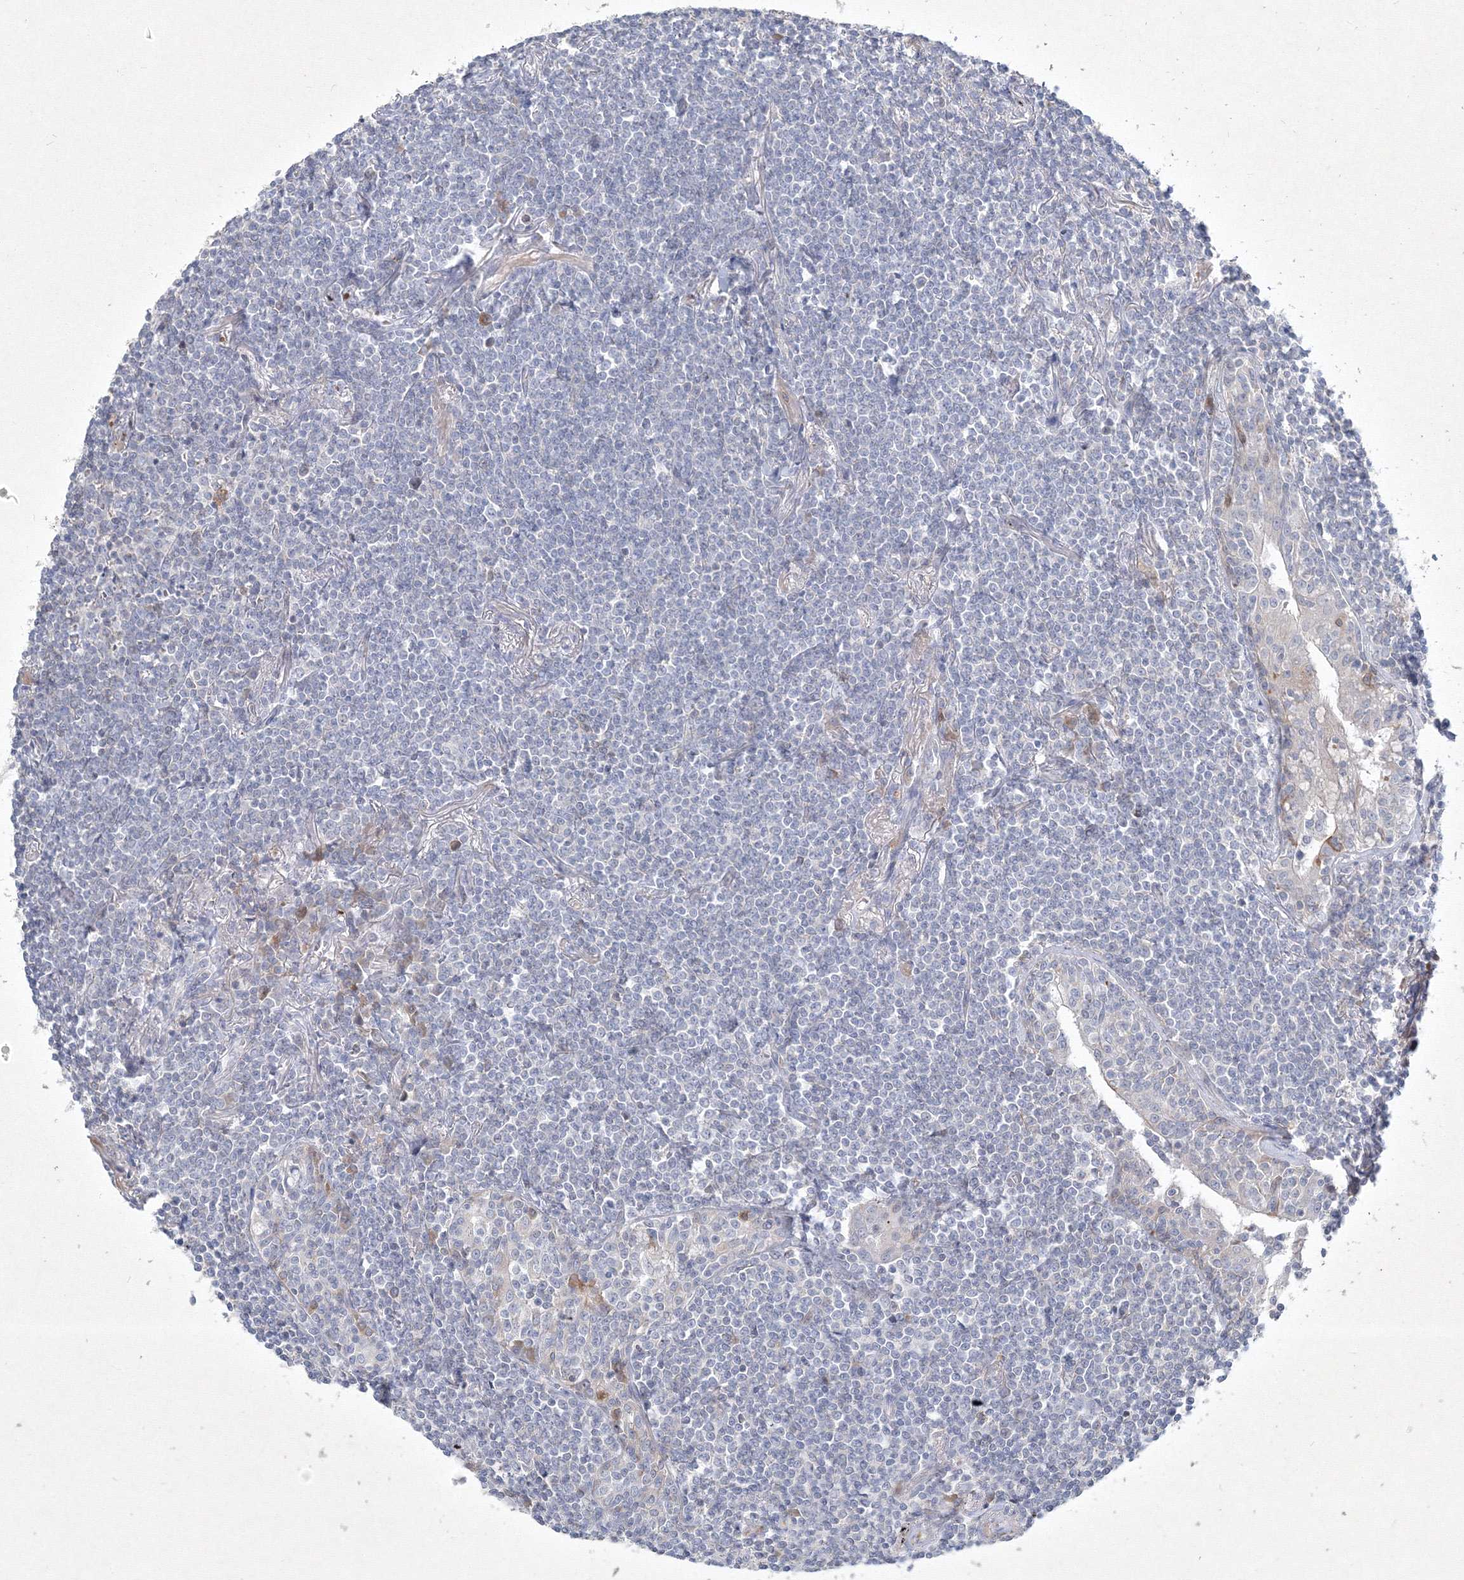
{"staining": {"intensity": "negative", "quantity": "none", "location": "none"}, "tissue": "lymphoma", "cell_type": "Tumor cells", "image_type": "cancer", "snomed": [{"axis": "morphology", "description": "Malignant lymphoma, non-Hodgkin's type, Low grade"}, {"axis": "topography", "description": "Lung"}], "caption": "A photomicrograph of human malignant lymphoma, non-Hodgkin's type (low-grade) is negative for staining in tumor cells. The staining was performed using DAB (3,3'-diaminobenzidine) to visualize the protein expression in brown, while the nuclei were stained in blue with hematoxylin (Magnification: 20x).", "gene": "CXXC4", "patient": {"sex": "female", "age": 71}}